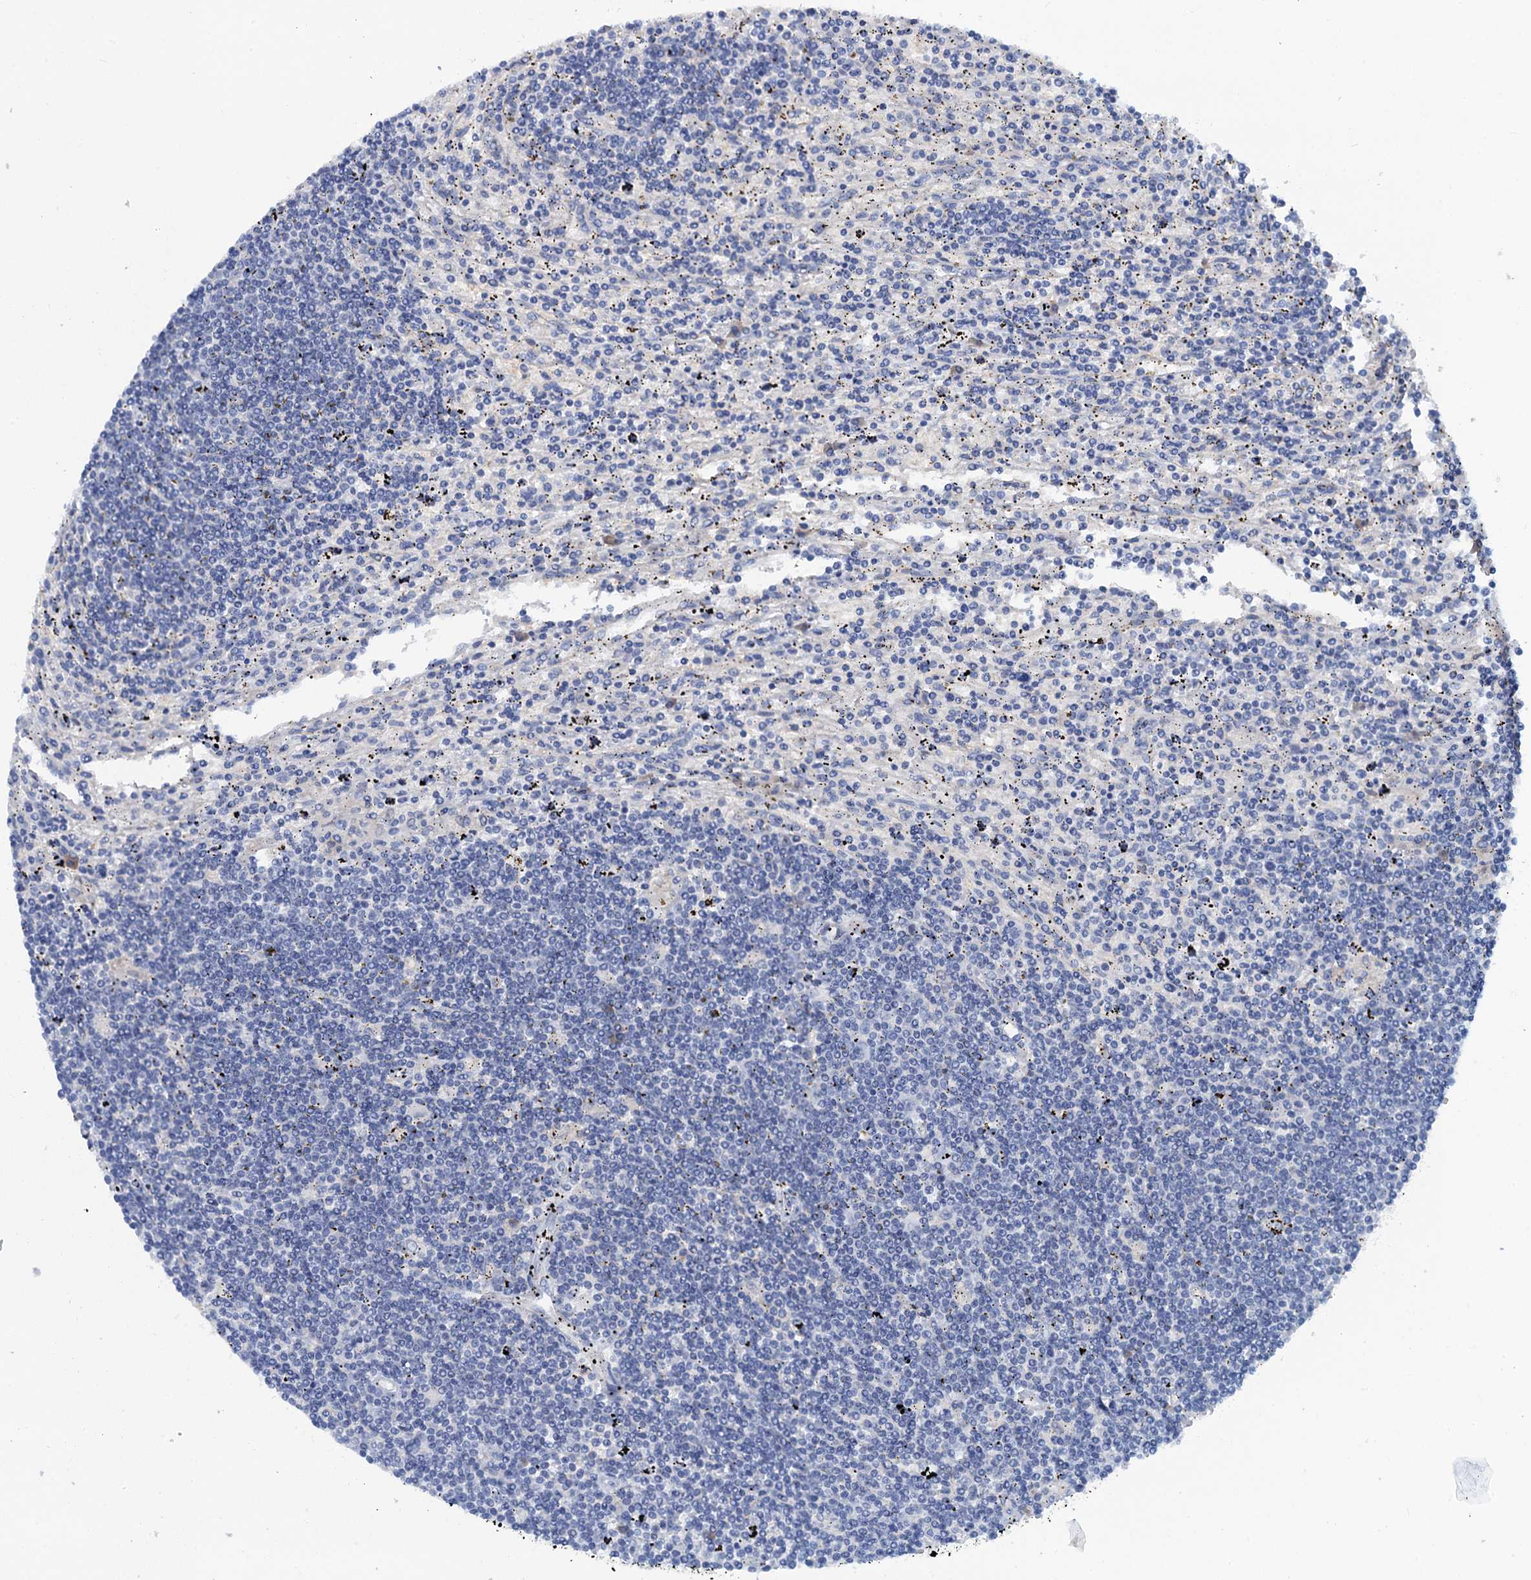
{"staining": {"intensity": "negative", "quantity": "none", "location": "none"}, "tissue": "lymphoma", "cell_type": "Tumor cells", "image_type": "cancer", "snomed": [{"axis": "morphology", "description": "Malignant lymphoma, non-Hodgkin's type, Low grade"}, {"axis": "topography", "description": "Spleen"}], "caption": "Tumor cells are negative for brown protein staining in lymphoma.", "gene": "MYADML2", "patient": {"sex": "male", "age": 76}}